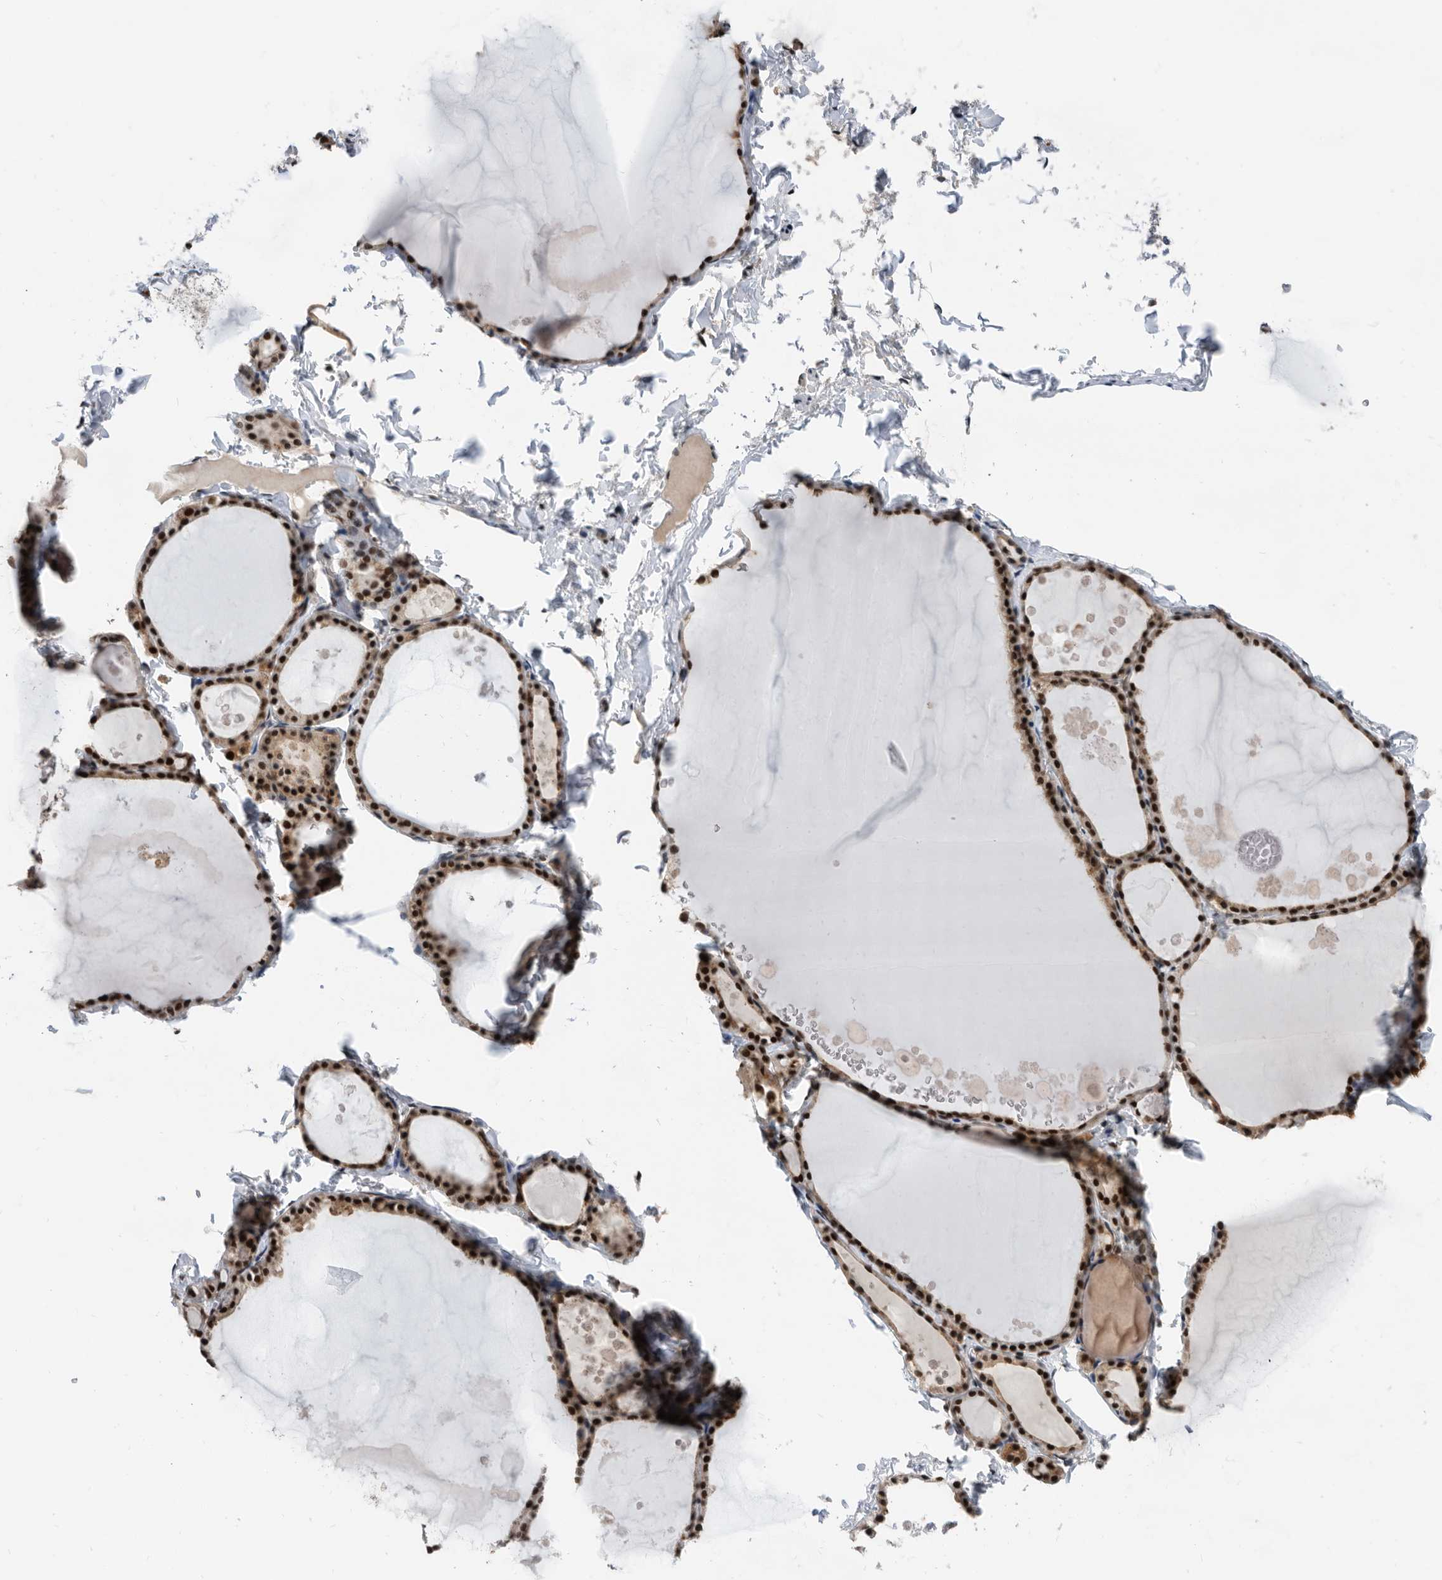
{"staining": {"intensity": "strong", "quantity": ">75%", "location": "nuclear"}, "tissue": "thyroid gland", "cell_type": "Glandular cells", "image_type": "normal", "snomed": [{"axis": "morphology", "description": "Normal tissue, NOS"}, {"axis": "topography", "description": "Thyroid gland"}], "caption": "Immunohistochemical staining of normal thyroid gland displays >75% levels of strong nuclear protein staining in approximately >75% of glandular cells.", "gene": "ZNF260", "patient": {"sex": "male", "age": 56}}